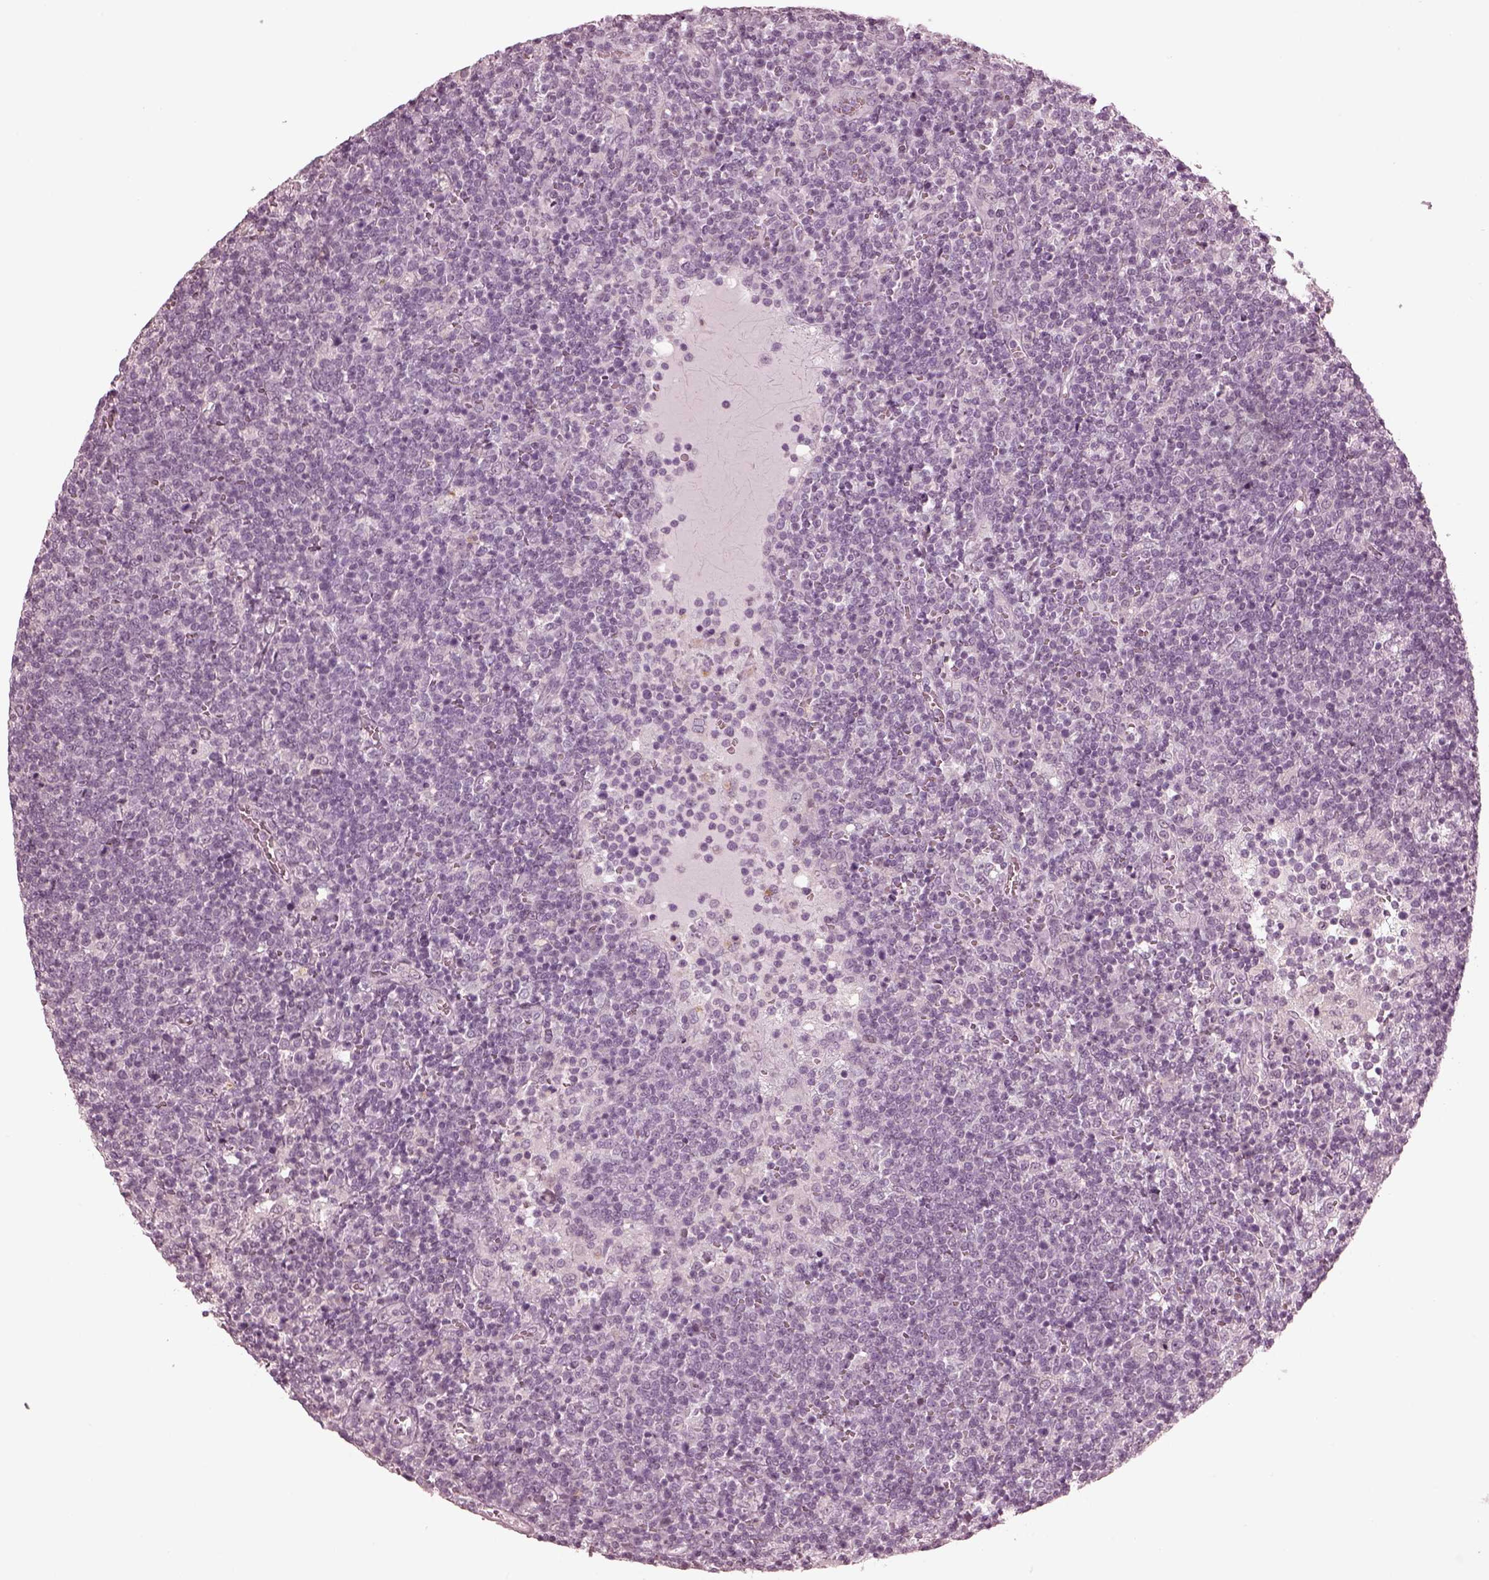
{"staining": {"intensity": "negative", "quantity": "none", "location": "none"}, "tissue": "lymphoma", "cell_type": "Tumor cells", "image_type": "cancer", "snomed": [{"axis": "morphology", "description": "Malignant lymphoma, non-Hodgkin's type, High grade"}, {"axis": "topography", "description": "Lymph node"}], "caption": "Protein analysis of lymphoma shows no significant staining in tumor cells.", "gene": "CCDC170", "patient": {"sex": "male", "age": 61}}